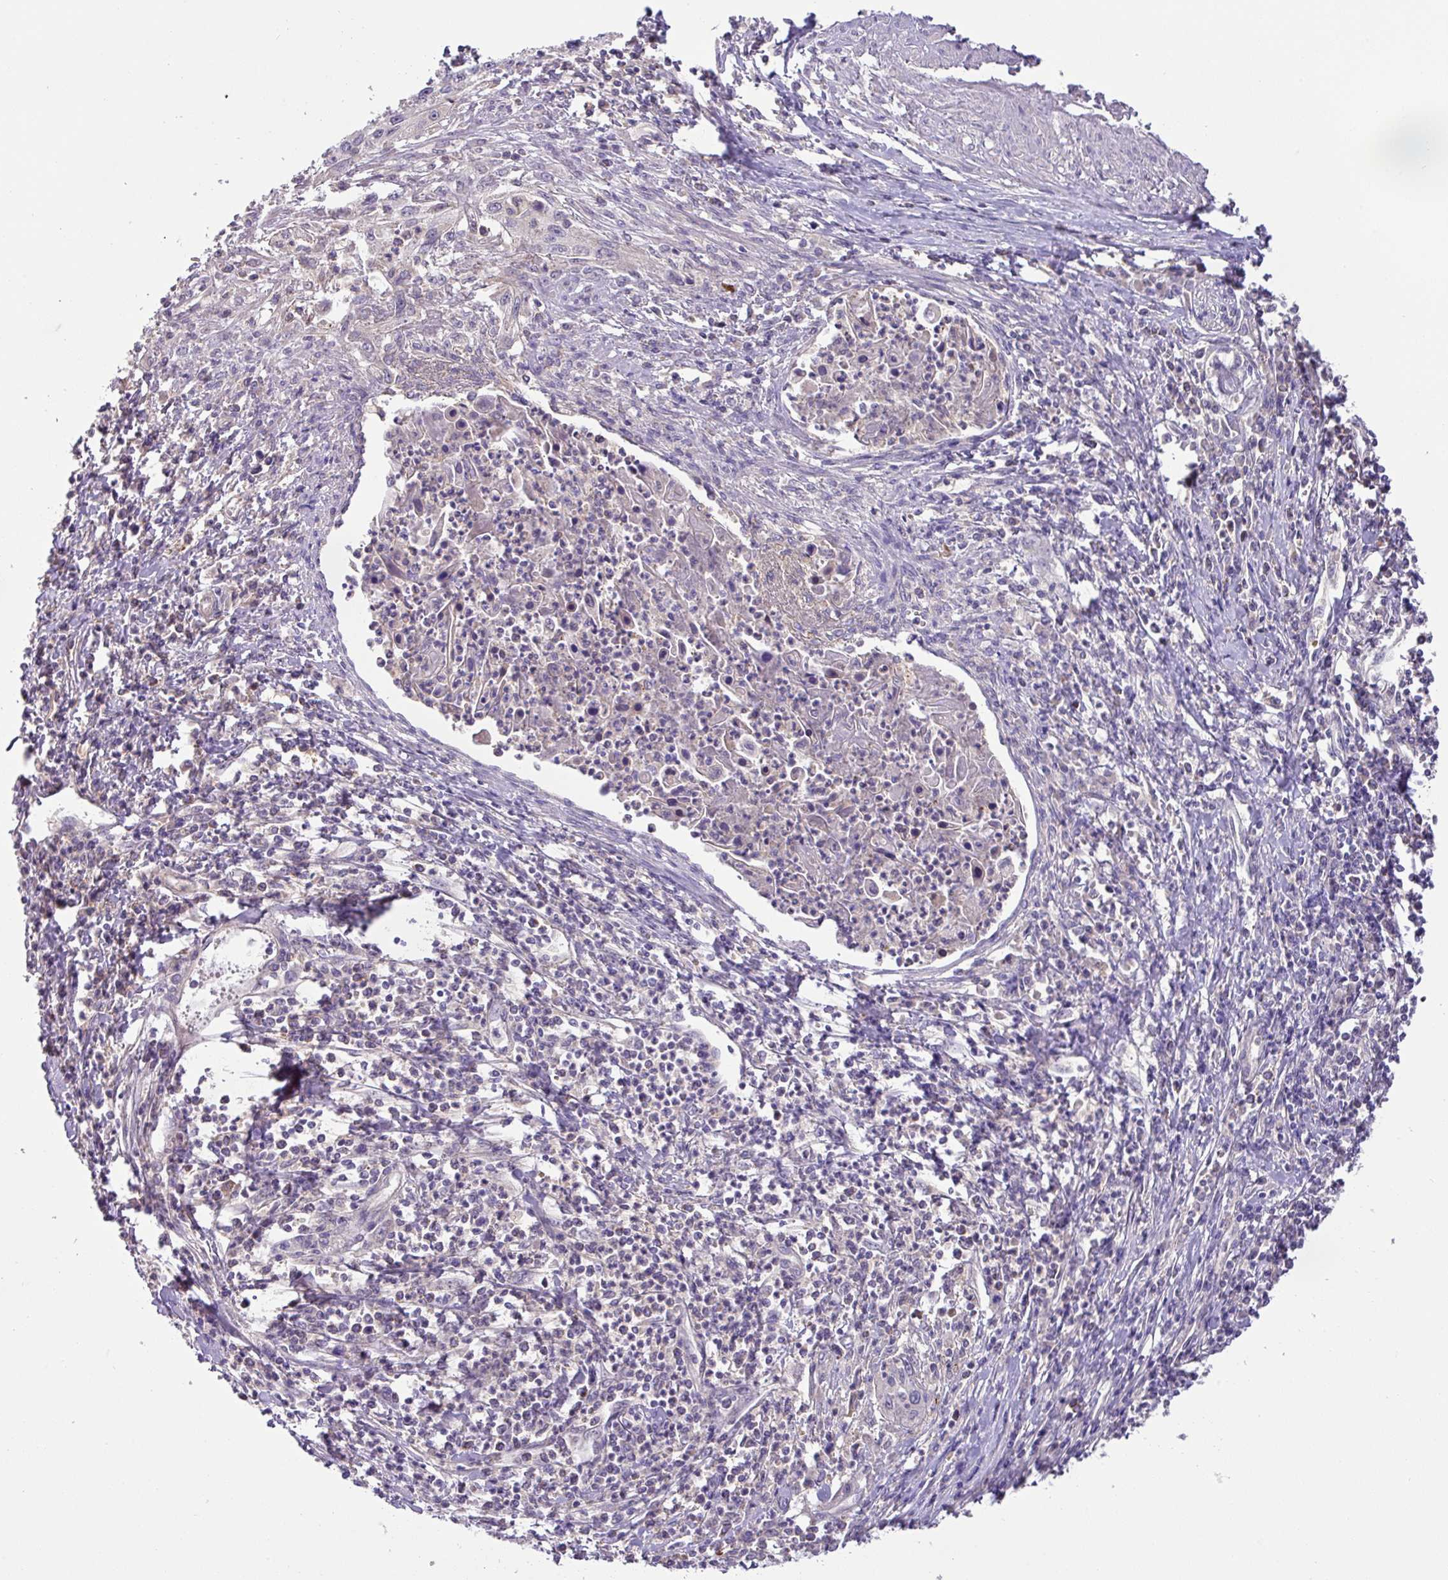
{"staining": {"intensity": "negative", "quantity": "none", "location": "none"}, "tissue": "cervical cancer", "cell_type": "Tumor cells", "image_type": "cancer", "snomed": [{"axis": "morphology", "description": "Squamous cell carcinoma, NOS"}, {"axis": "topography", "description": "Cervix"}], "caption": "Cervical cancer (squamous cell carcinoma) was stained to show a protein in brown. There is no significant positivity in tumor cells.", "gene": "HOXC13", "patient": {"sex": "female", "age": 32}}